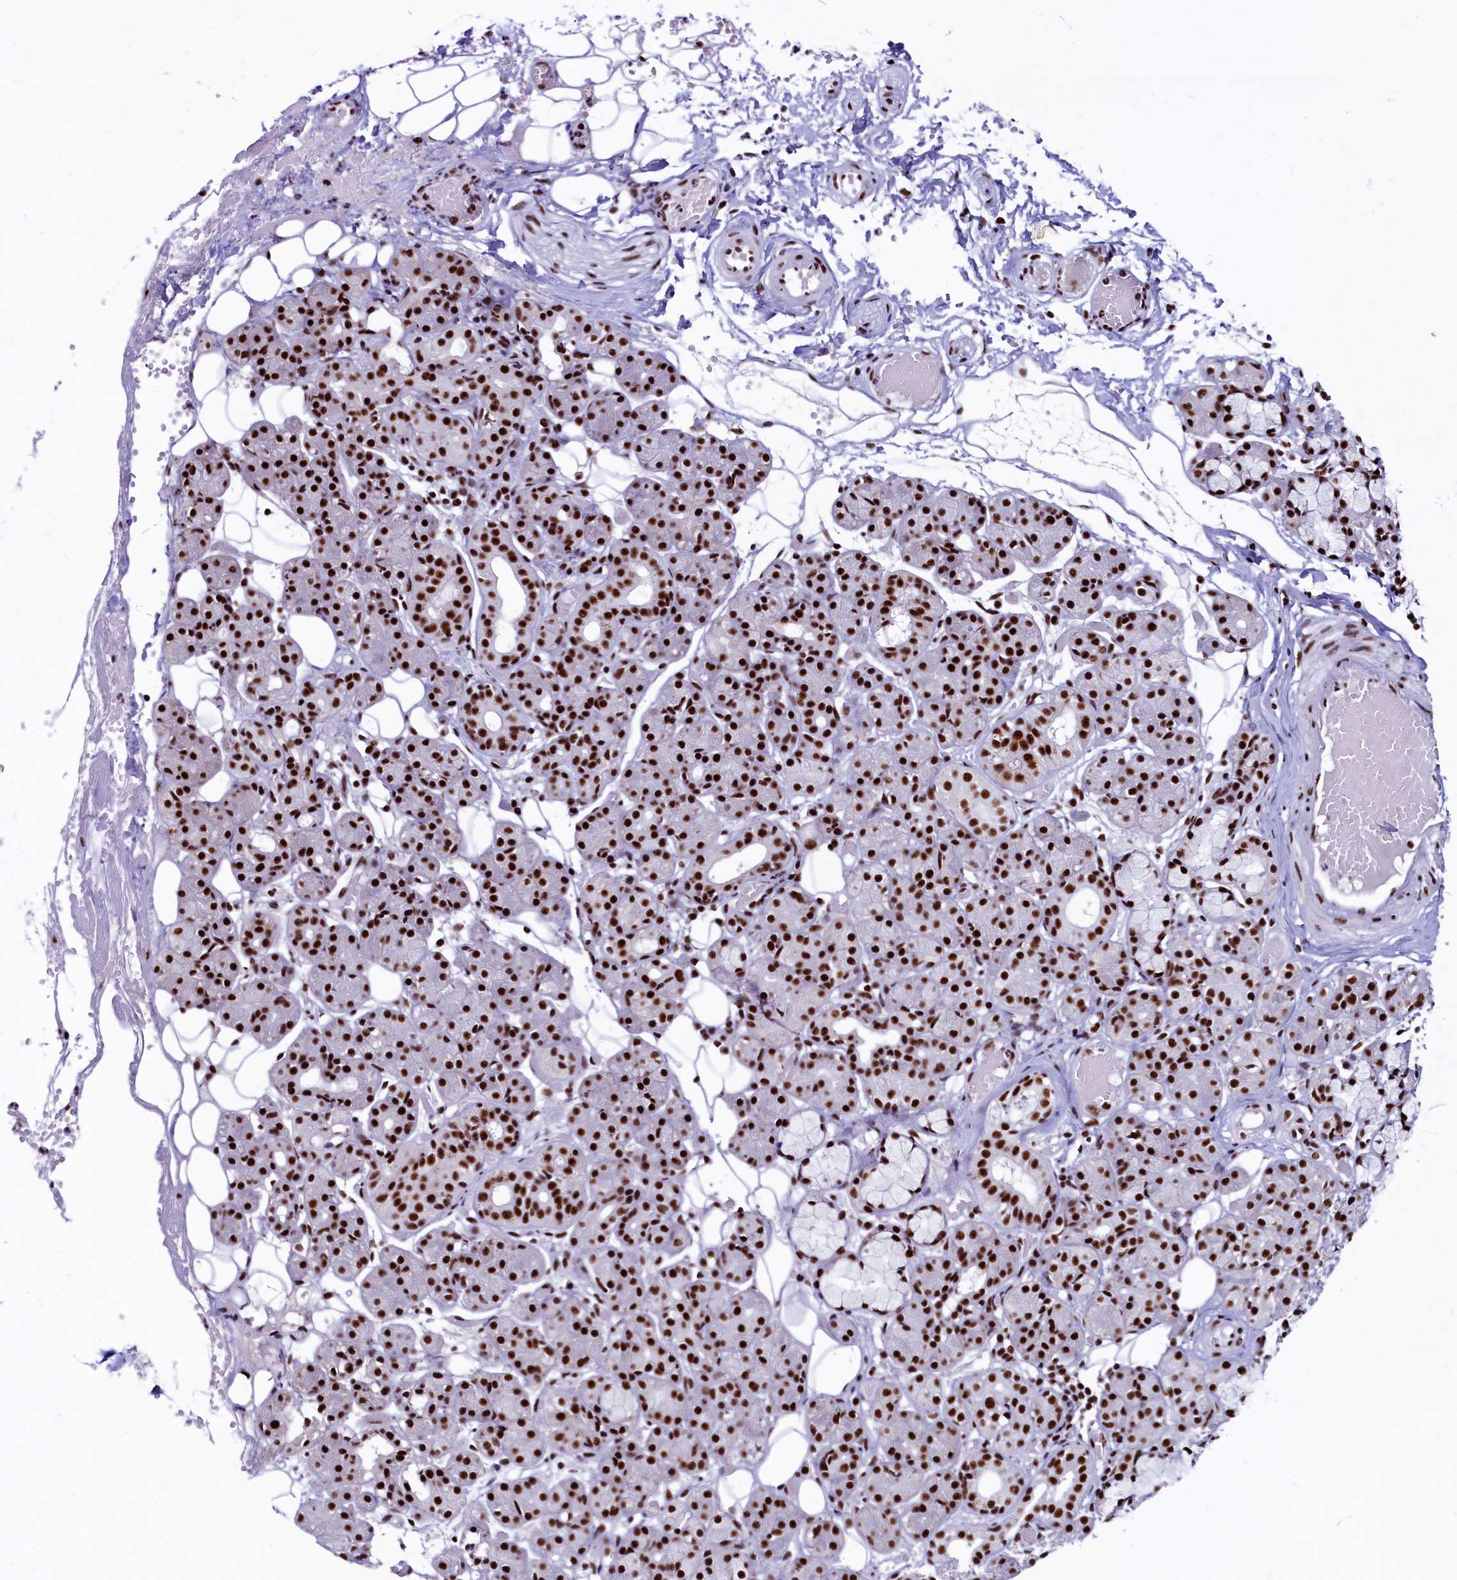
{"staining": {"intensity": "strong", "quantity": ">75%", "location": "nuclear"}, "tissue": "salivary gland", "cell_type": "Glandular cells", "image_type": "normal", "snomed": [{"axis": "morphology", "description": "Normal tissue, NOS"}, {"axis": "topography", "description": "Salivary gland"}], "caption": "Normal salivary gland demonstrates strong nuclear staining in approximately >75% of glandular cells.", "gene": "SRRM2", "patient": {"sex": "male", "age": 63}}